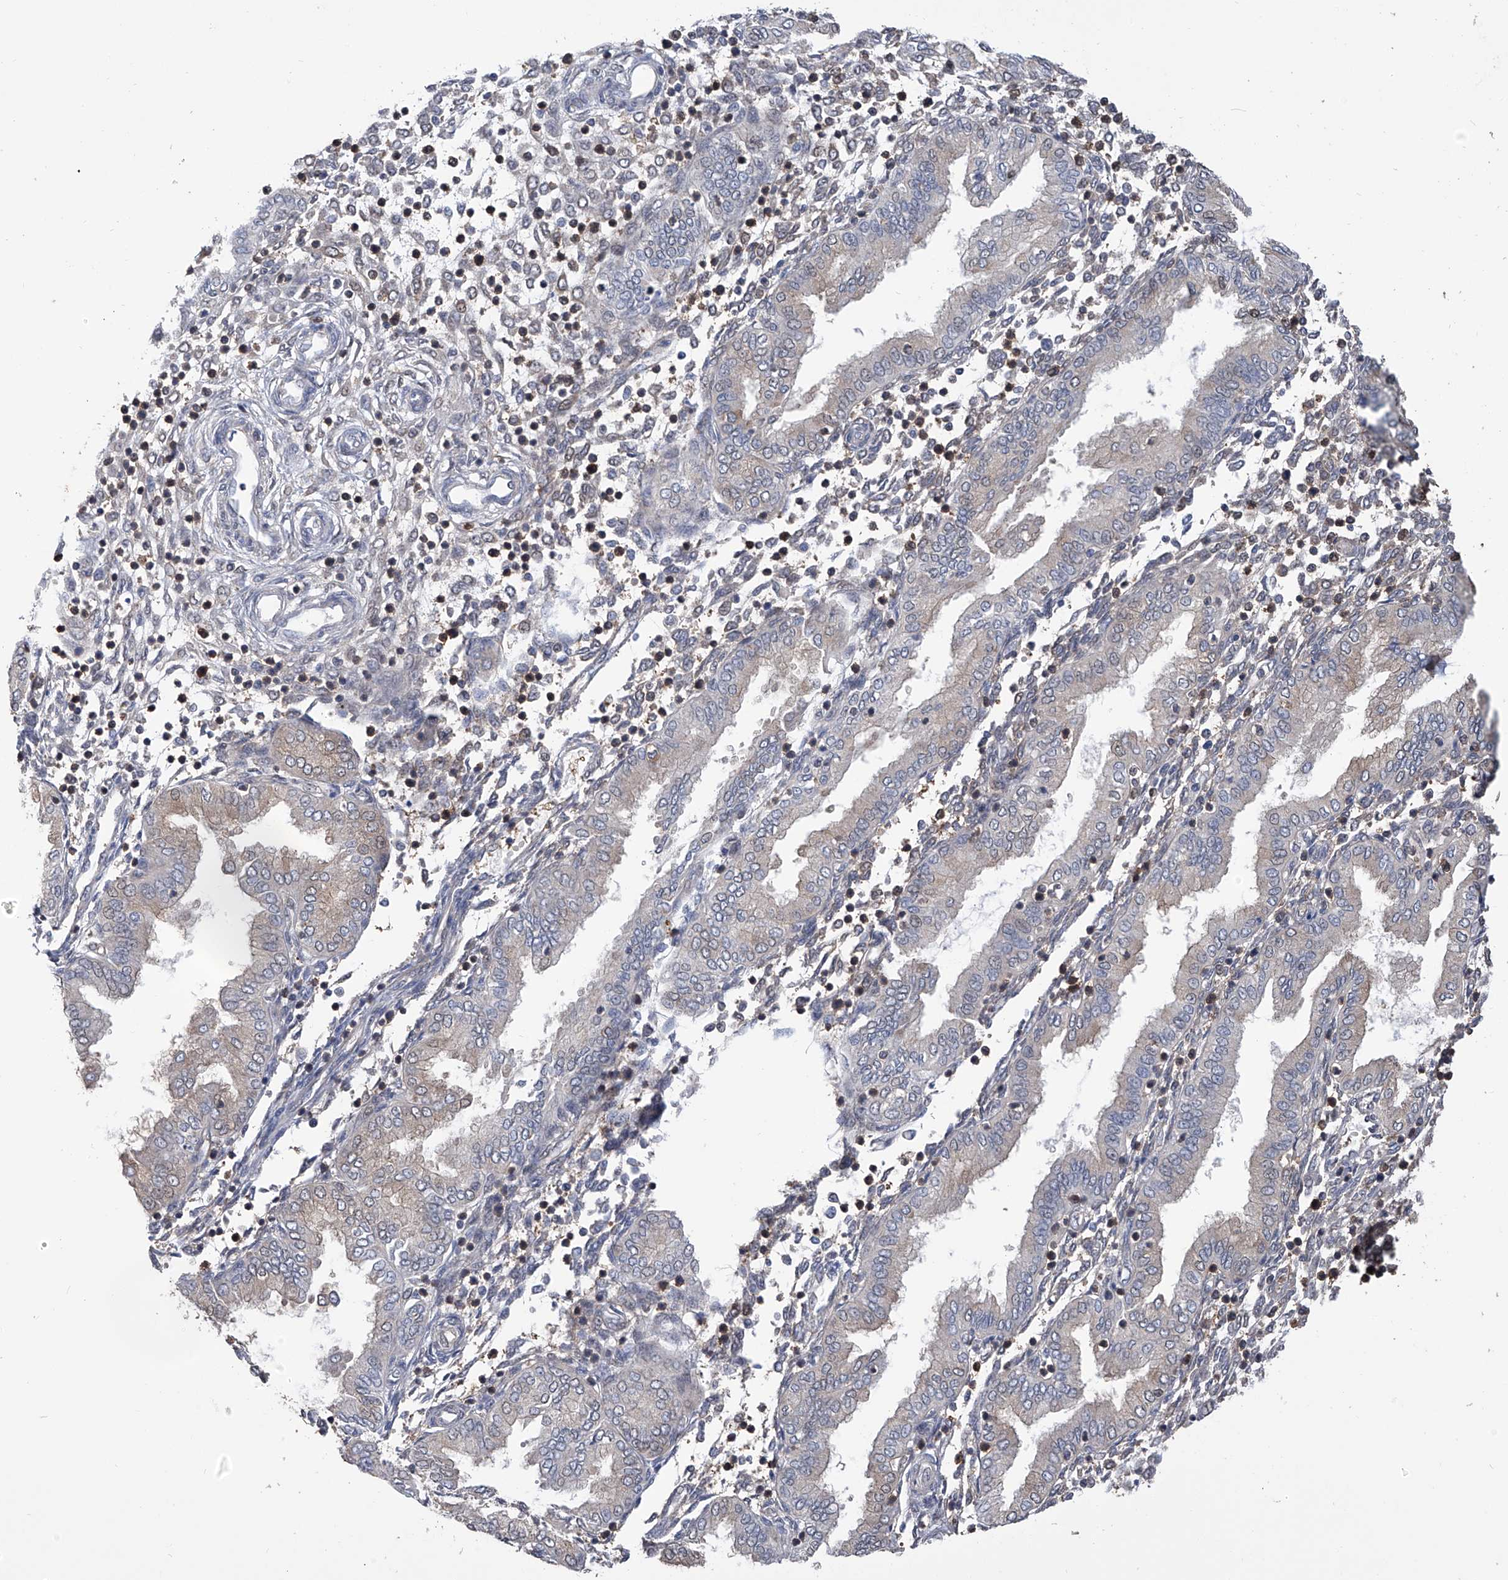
{"staining": {"intensity": "negative", "quantity": "none", "location": "none"}, "tissue": "endometrium", "cell_type": "Cells in endometrial stroma", "image_type": "normal", "snomed": [{"axis": "morphology", "description": "Normal tissue, NOS"}, {"axis": "topography", "description": "Endometrium"}], "caption": "This is a image of IHC staining of unremarkable endometrium, which shows no staining in cells in endometrial stroma. The staining was performed using DAB (3,3'-diaminobenzidine) to visualize the protein expression in brown, while the nuclei were stained in blue with hematoxylin (Magnification: 20x).", "gene": "NUDT17", "patient": {"sex": "female", "age": 53}}